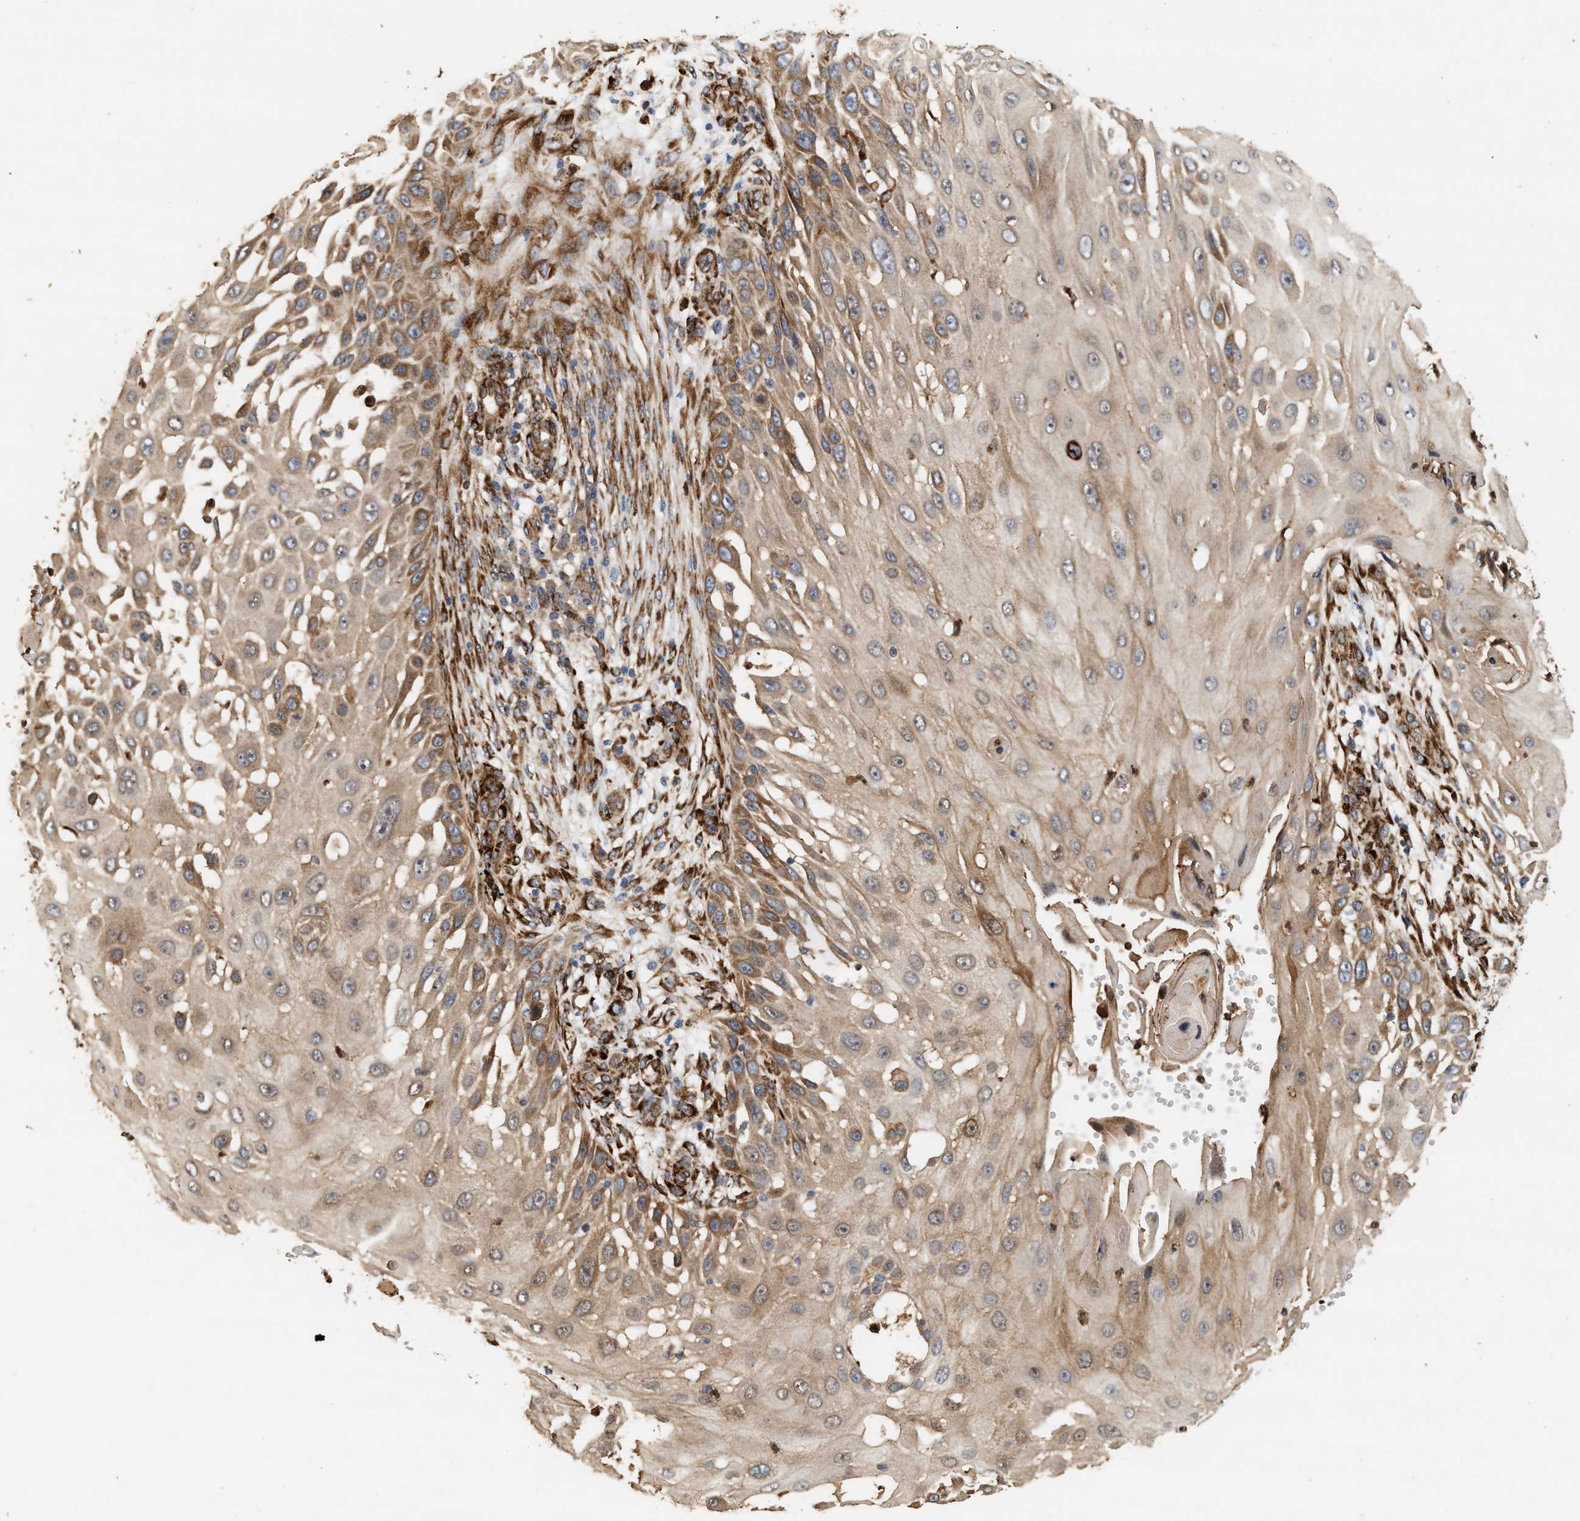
{"staining": {"intensity": "moderate", "quantity": ">75%", "location": "cytoplasmic/membranous"}, "tissue": "skin cancer", "cell_type": "Tumor cells", "image_type": "cancer", "snomed": [{"axis": "morphology", "description": "Squamous cell carcinoma, NOS"}, {"axis": "topography", "description": "Skin"}], "caption": "Tumor cells demonstrate medium levels of moderate cytoplasmic/membranous positivity in about >75% of cells in human skin squamous cell carcinoma.", "gene": "PLCD1", "patient": {"sex": "female", "age": 44}}